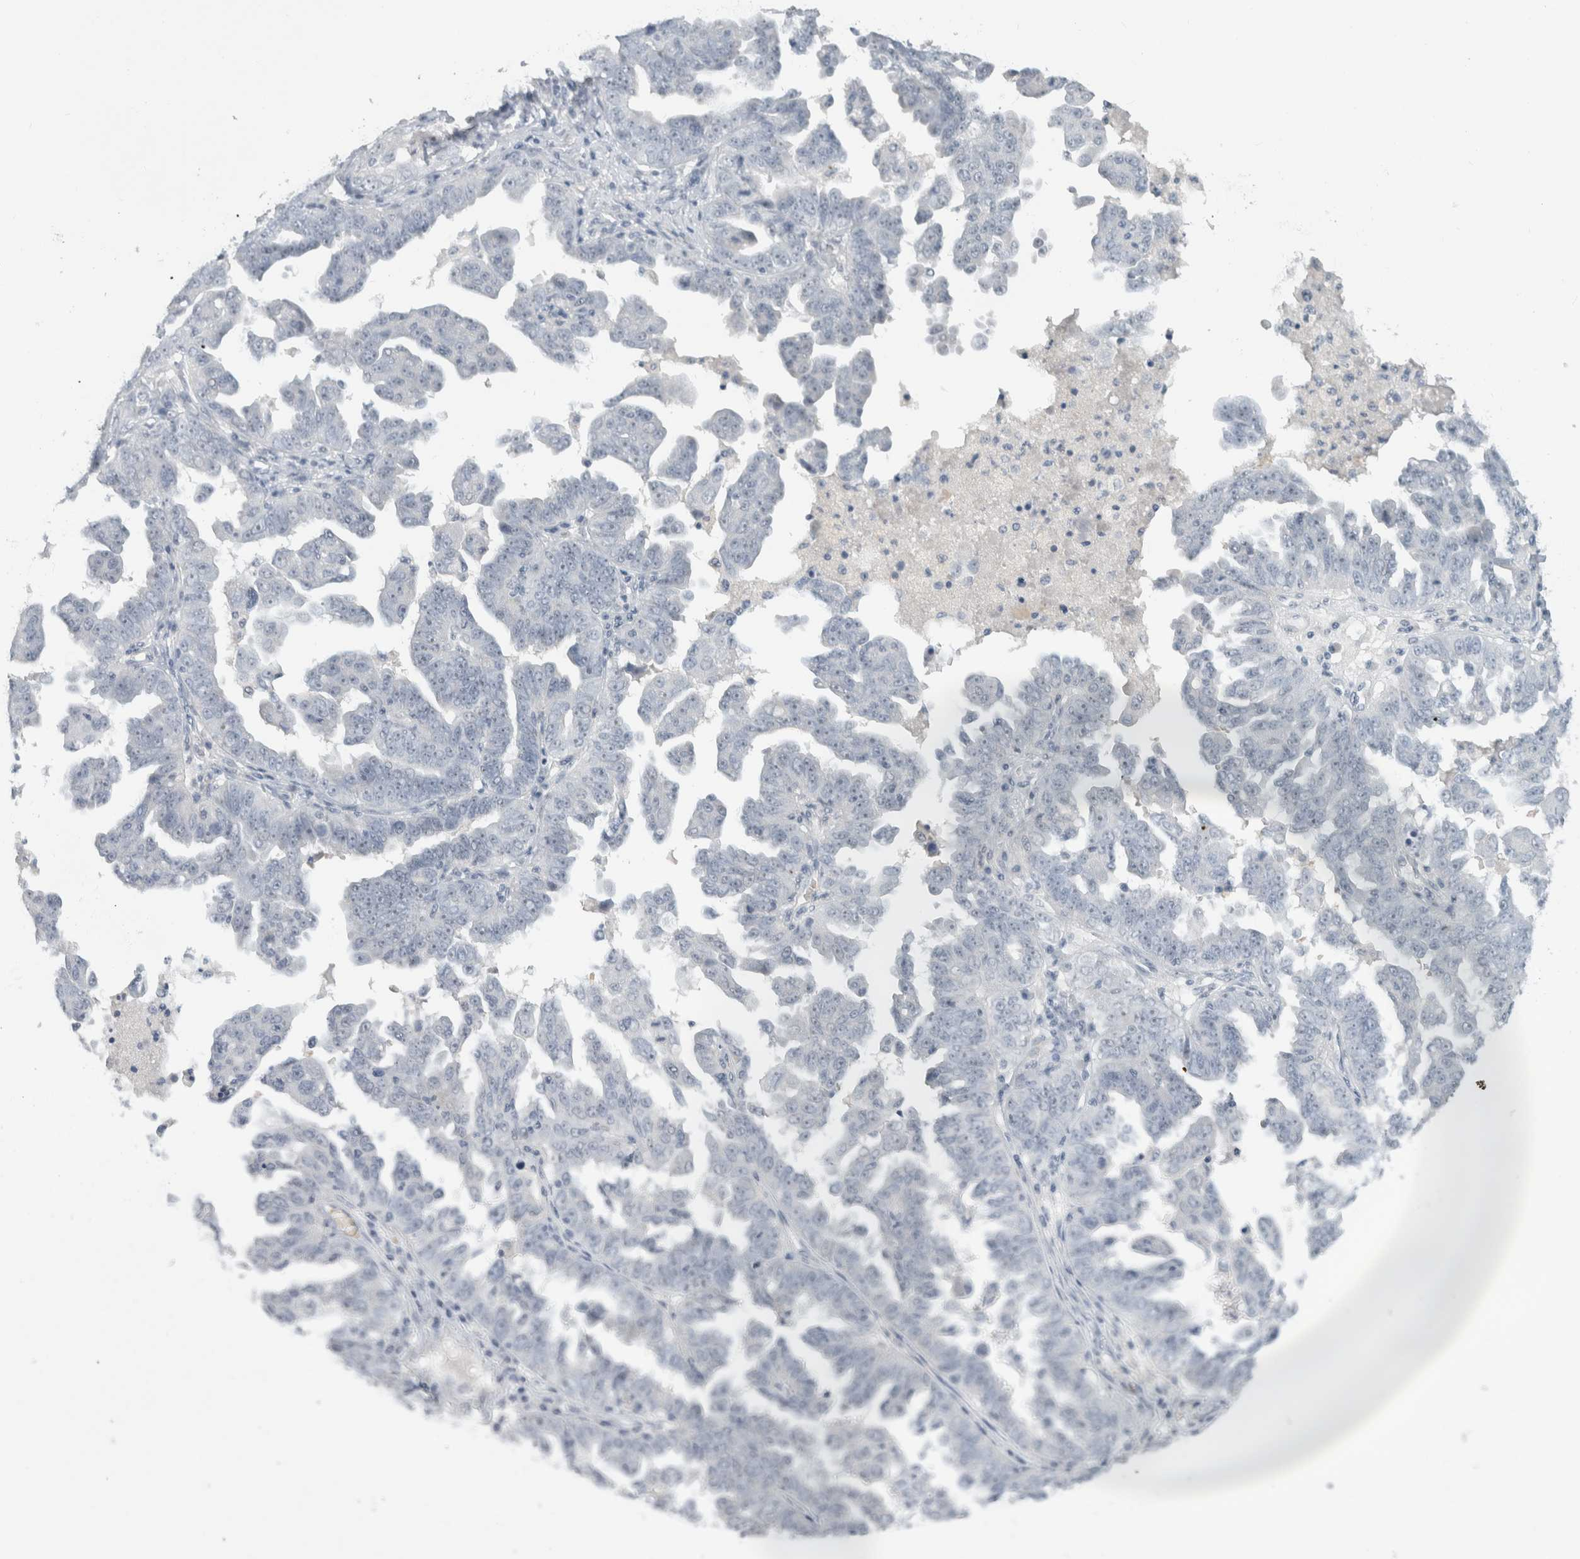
{"staining": {"intensity": "negative", "quantity": "none", "location": "none"}, "tissue": "ovarian cancer", "cell_type": "Tumor cells", "image_type": "cancer", "snomed": [{"axis": "morphology", "description": "Carcinoma, endometroid"}, {"axis": "topography", "description": "Ovary"}], "caption": "The histopathology image exhibits no staining of tumor cells in endometroid carcinoma (ovarian).", "gene": "FMR1NB", "patient": {"sex": "female", "age": 62}}